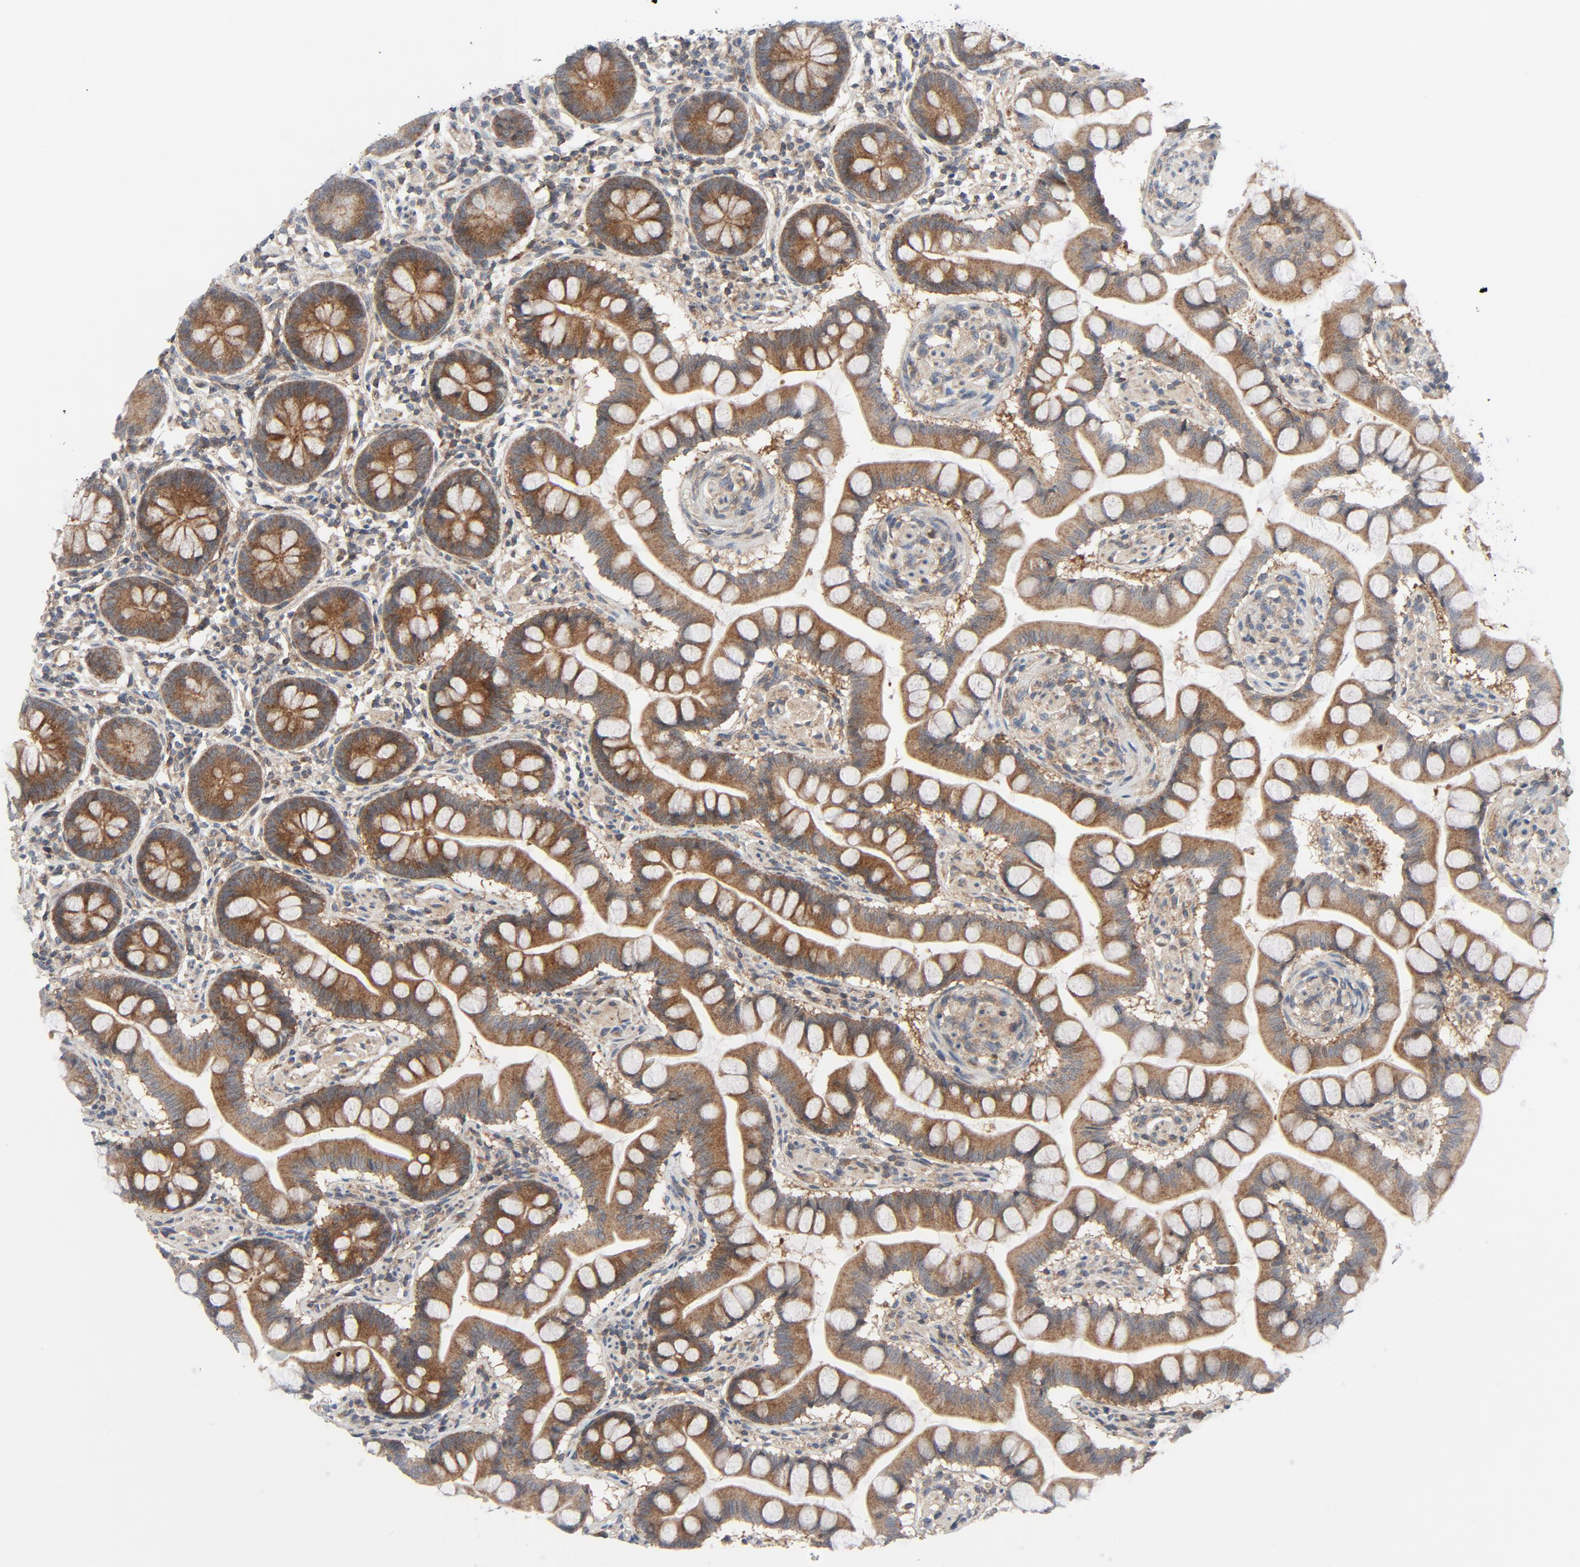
{"staining": {"intensity": "moderate", "quantity": ">75%", "location": "cytoplasmic/membranous"}, "tissue": "small intestine", "cell_type": "Glandular cells", "image_type": "normal", "snomed": [{"axis": "morphology", "description": "Normal tissue, NOS"}, {"axis": "topography", "description": "Small intestine"}], "caption": "Approximately >75% of glandular cells in benign small intestine reveal moderate cytoplasmic/membranous protein staining as visualized by brown immunohistochemical staining.", "gene": "TSG101", "patient": {"sex": "male", "age": 41}}